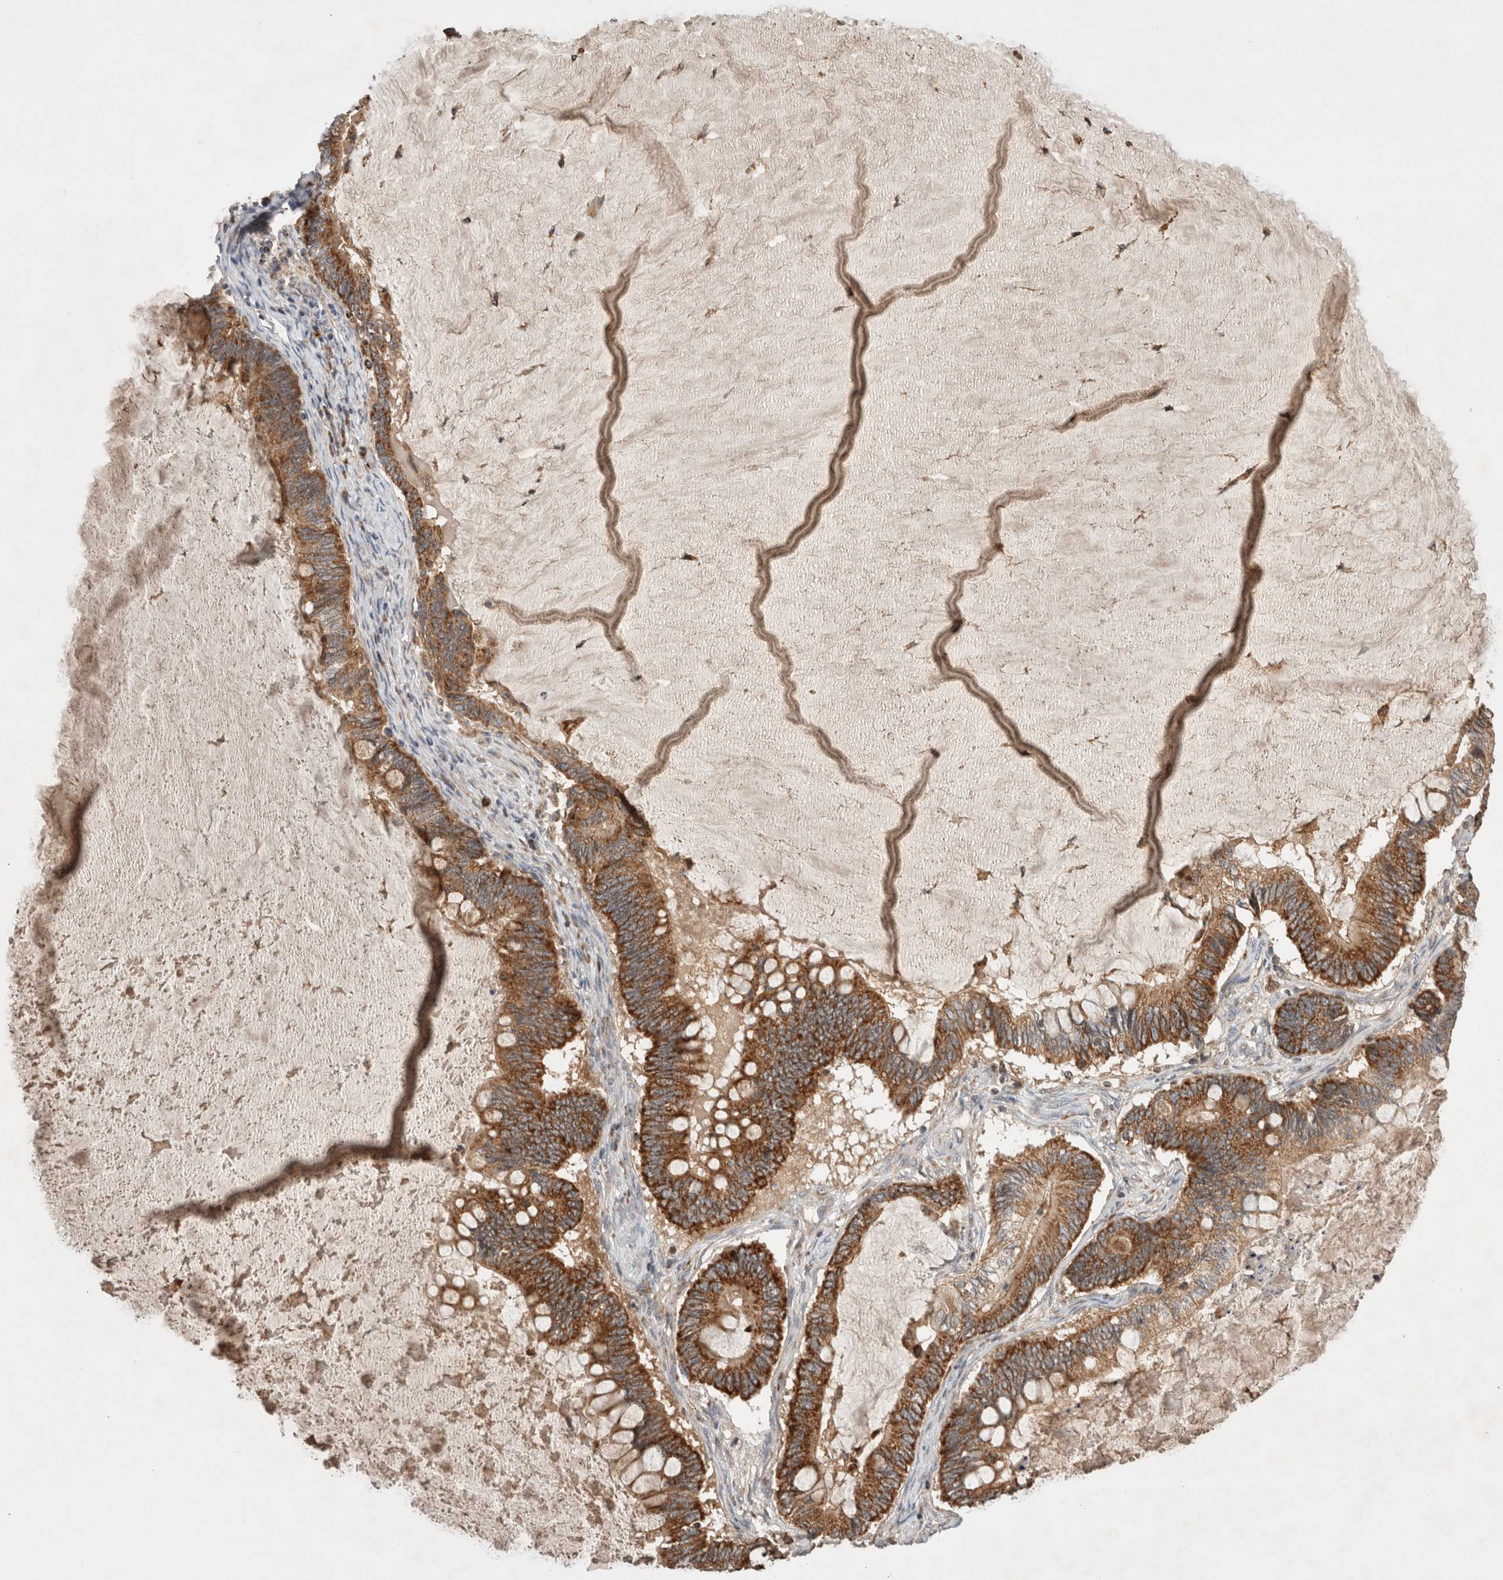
{"staining": {"intensity": "strong", "quantity": ">75%", "location": "cytoplasmic/membranous"}, "tissue": "ovarian cancer", "cell_type": "Tumor cells", "image_type": "cancer", "snomed": [{"axis": "morphology", "description": "Cystadenocarcinoma, mucinous, NOS"}, {"axis": "topography", "description": "Ovary"}], "caption": "An image showing strong cytoplasmic/membranous positivity in about >75% of tumor cells in ovarian cancer (mucinous cystadenocarcinoma), as visualized by brown immunohistochemical staining.", "gene": "AMPD1", "patient": {"sex": "female", "age": 61}}